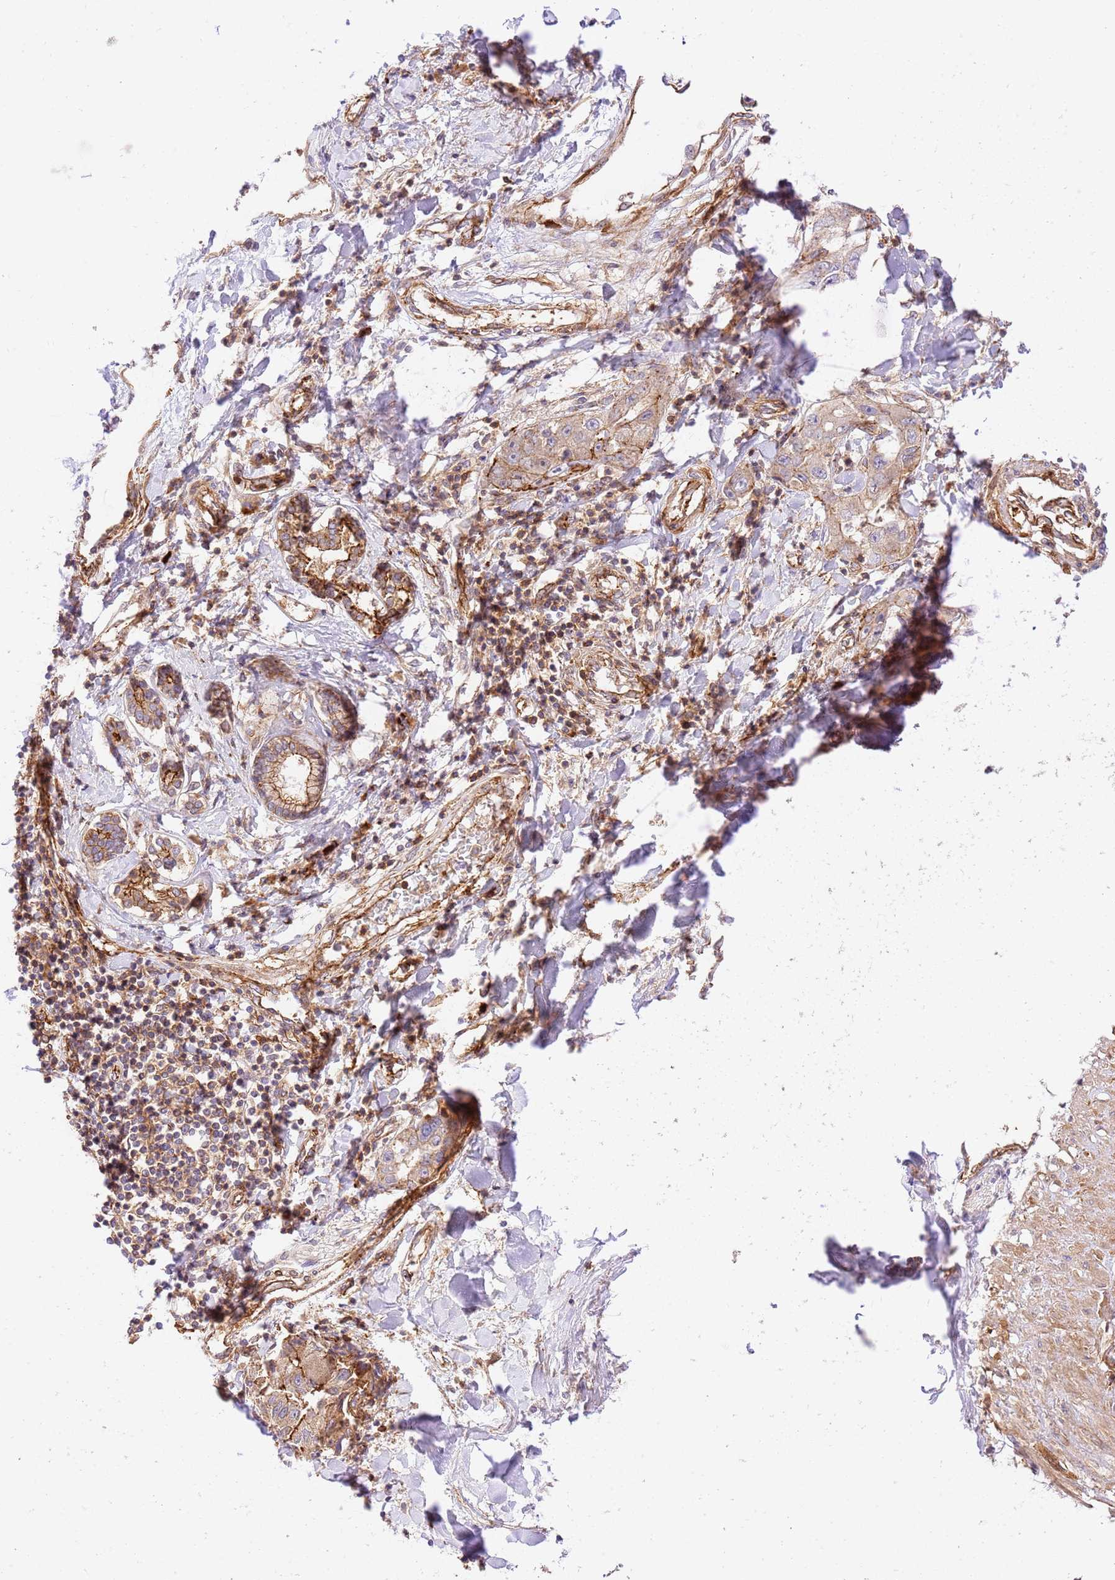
{"staining": {"intensity": "moderate", "quantity": "<25%", "location": "cytoplasmic/membranous"}, "tissue": "liver cancer", "cell_type": "Tumor cells", "image_type": "cancer", "snomed": [{"axis": "morphology", "description": "Cholangiocarcinoma"}, {"axis": "topography", "description": "Liver"}], "caption": "Immunohistochemical staining of liver cholangiocarcinoma shows low levels of moderate cytoplasmic/membranous protein expression in approximately <25% of tumor cells. The staining is performed using DAB brown chromogen to label protein expression. The nuclei are counter-stained blue using hematoxylin.", "gene": "EFCAB8", "patient": {"sex": "male", "age": 59}}